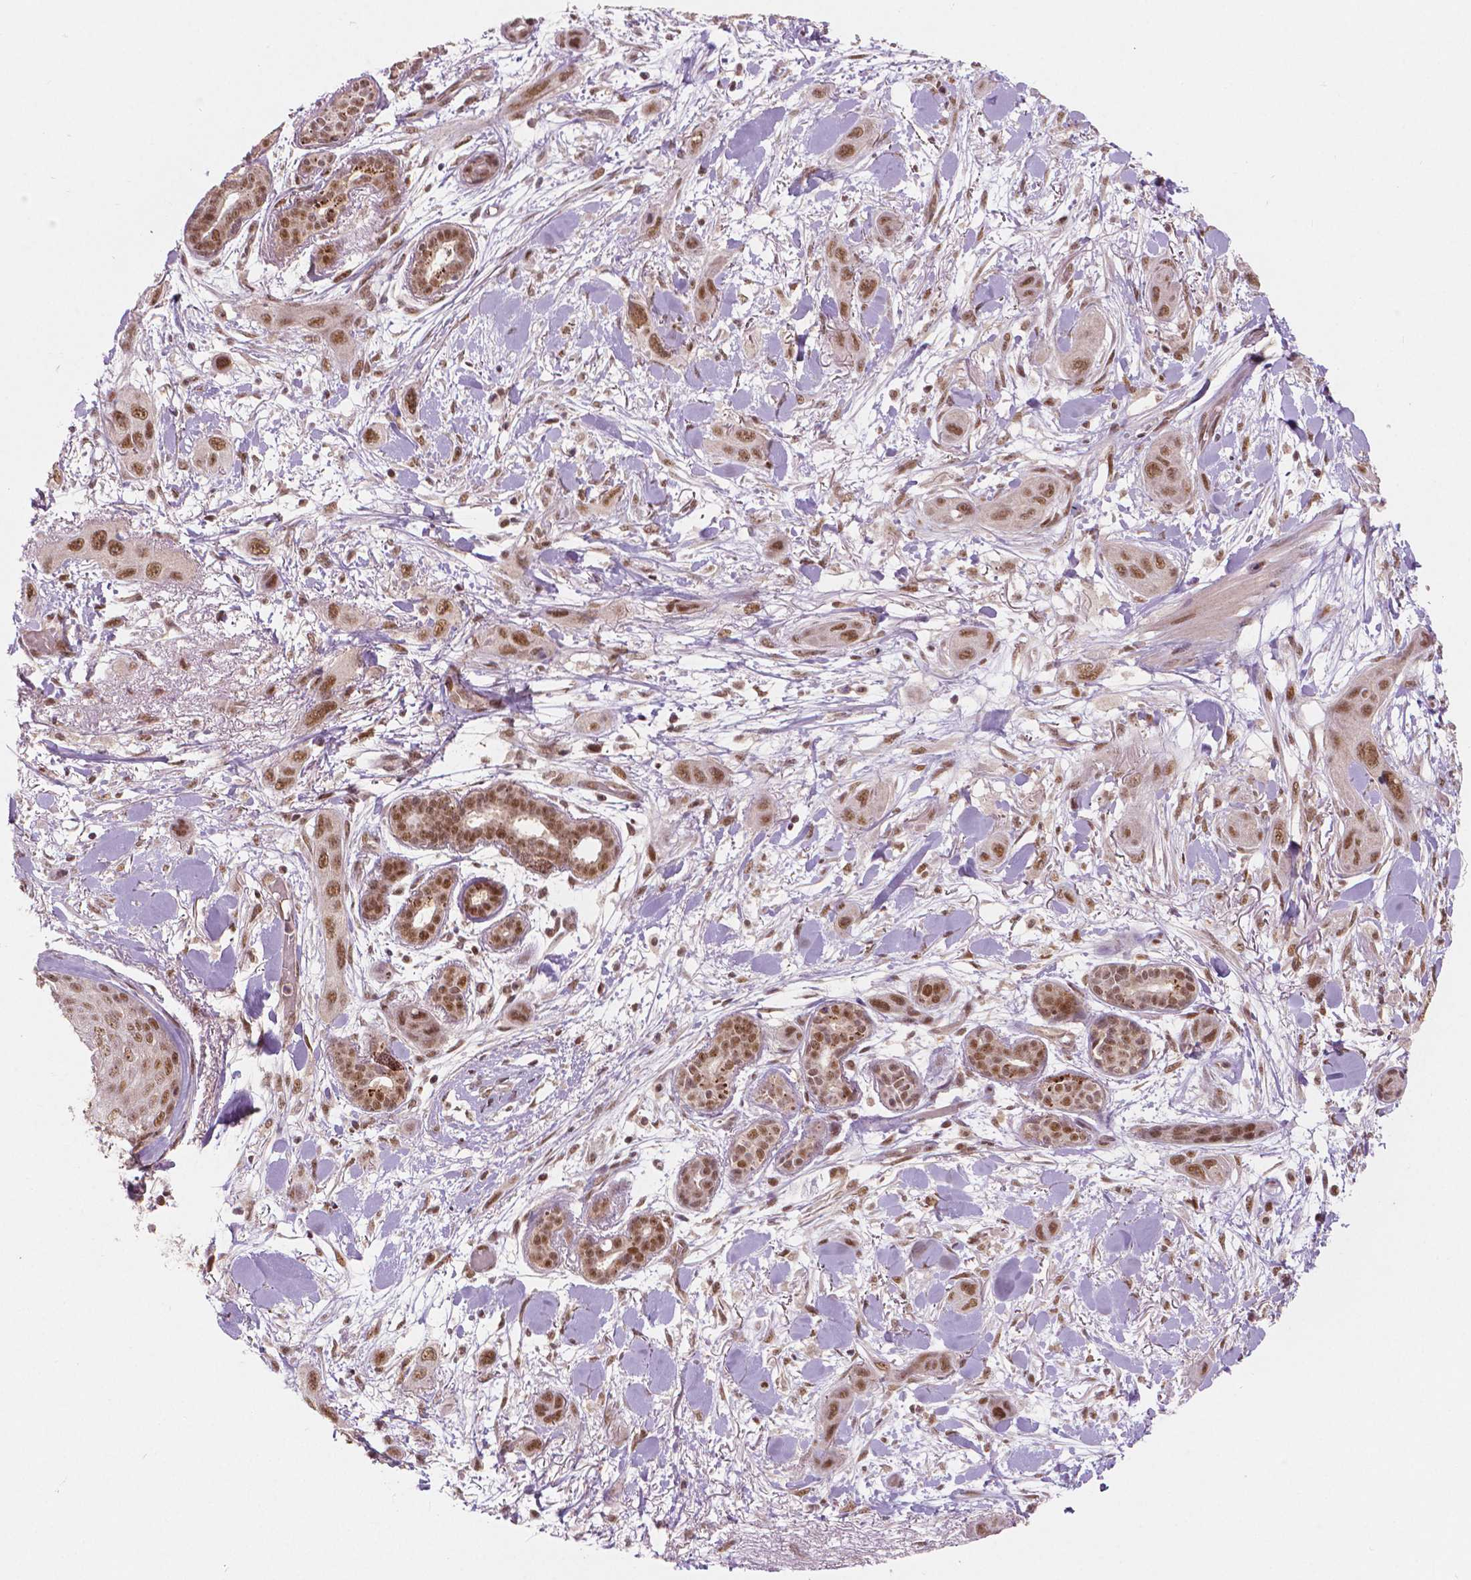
{"staining": {"intensity": "moderate", "quantity": ">75%", "location": "nuclear"}, "tissue": "skin cancer", "cell_type": "Tumor cells", "image_type": "cancer", "snomed": [{"axis": "morphology", "description": "Squamous cell carcinoma, NOS"}, {"axis": "topography", "description": "Skin"}], "caption": "High-power microscopy captured an immunohistochemistry micrograph of skin cancer, revealing moderate nuclear staining in approximately >75% of tumor cells.", "gene": "NSD2", "patient": {"sex": "male", "age": 79}}